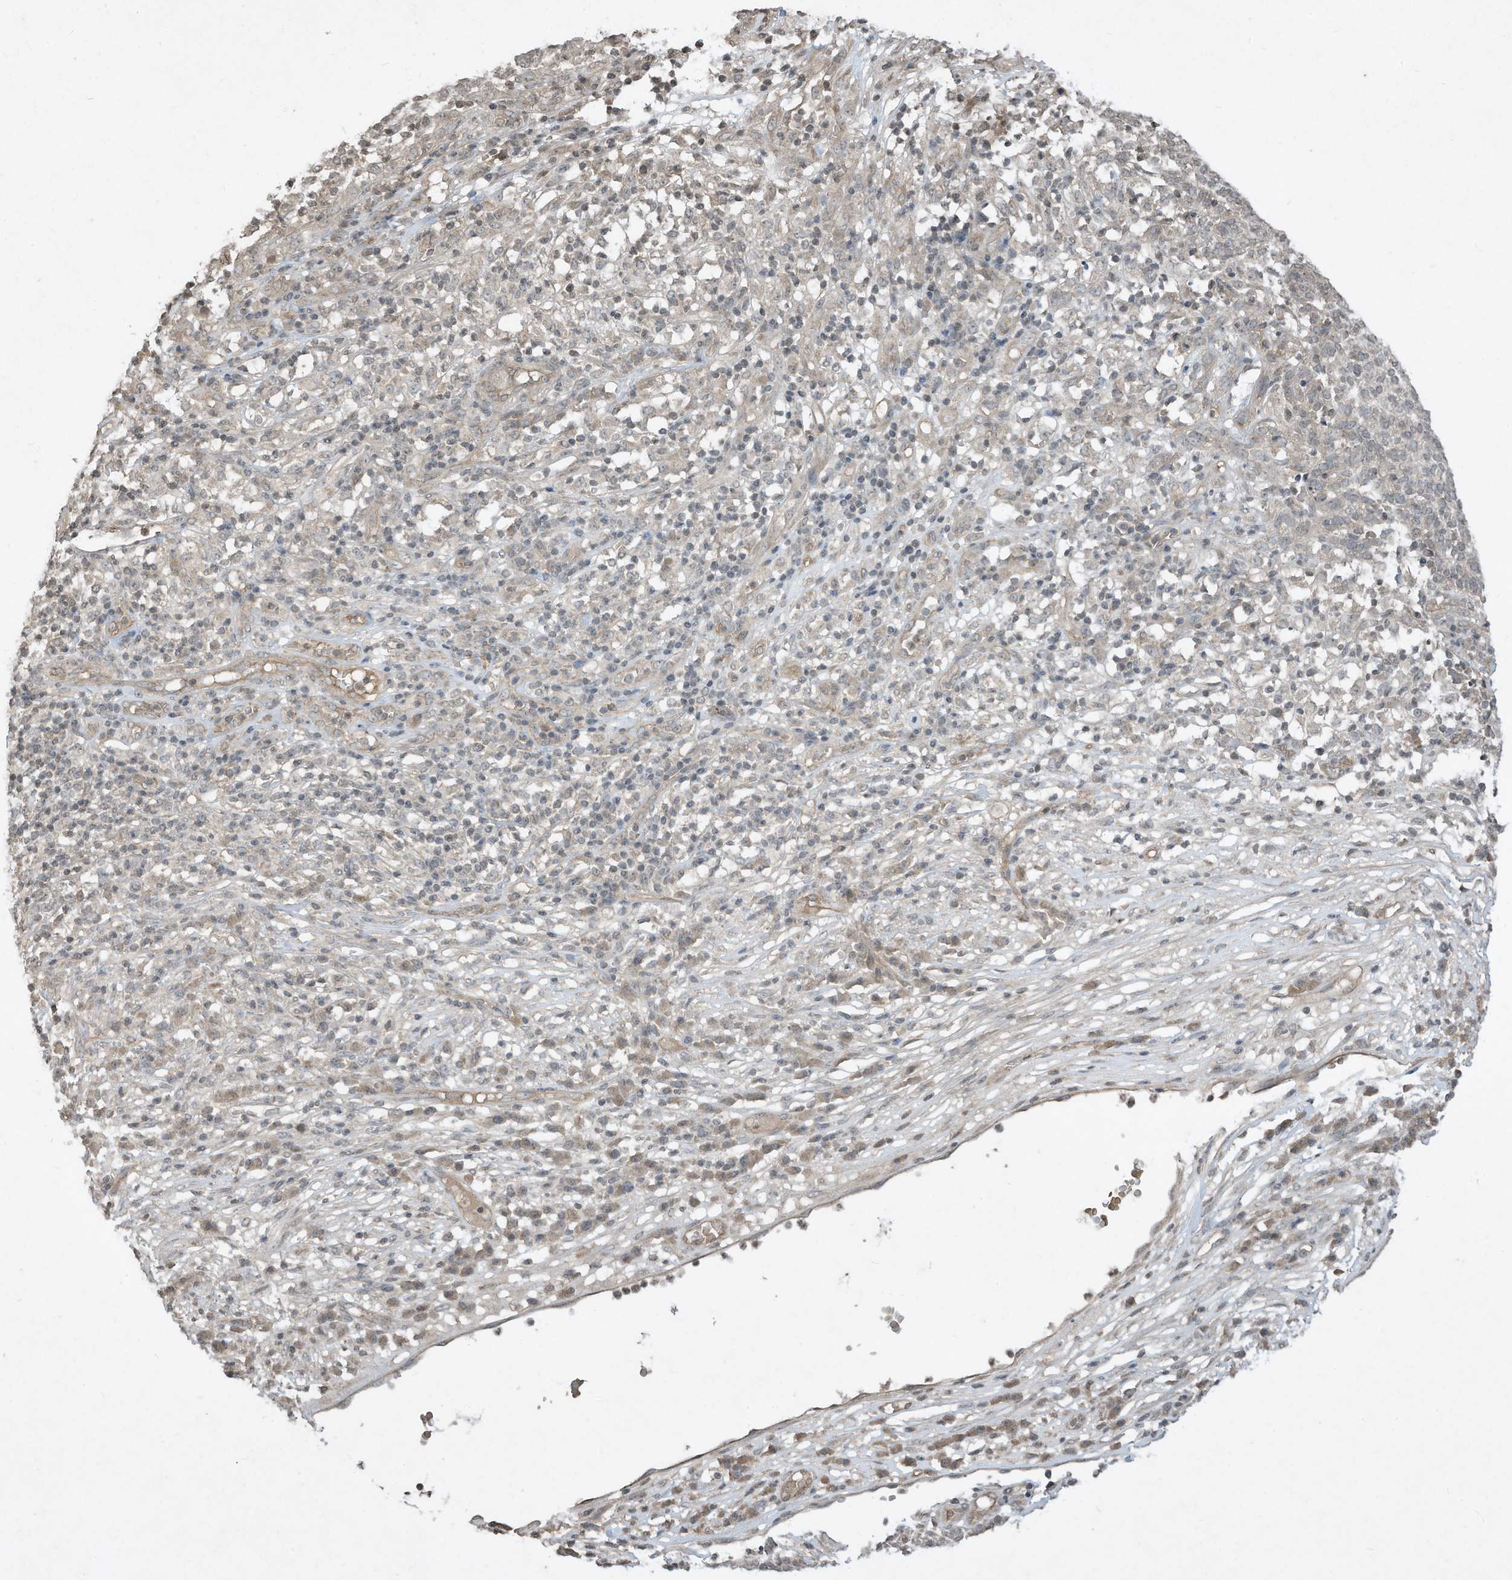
{"staining": {"intensity": "negative", "quantity": "none", "location": "none"}, "tissue": "skin cancer", "cell_type": "Tumor cells", "image_type": "cancer", "snomed": [{"axis": "morphology", "description": "Squamous cell carcinoma, NOS"}, {"axis": "topography", "description": "Skin"}], "caption": "Immunohistochemical staining of human skin squamous cell carcinoma displays no significant staining in tumor cells.", "gene": "MATN2", "patient": {"sex": "female", "age": 90}}